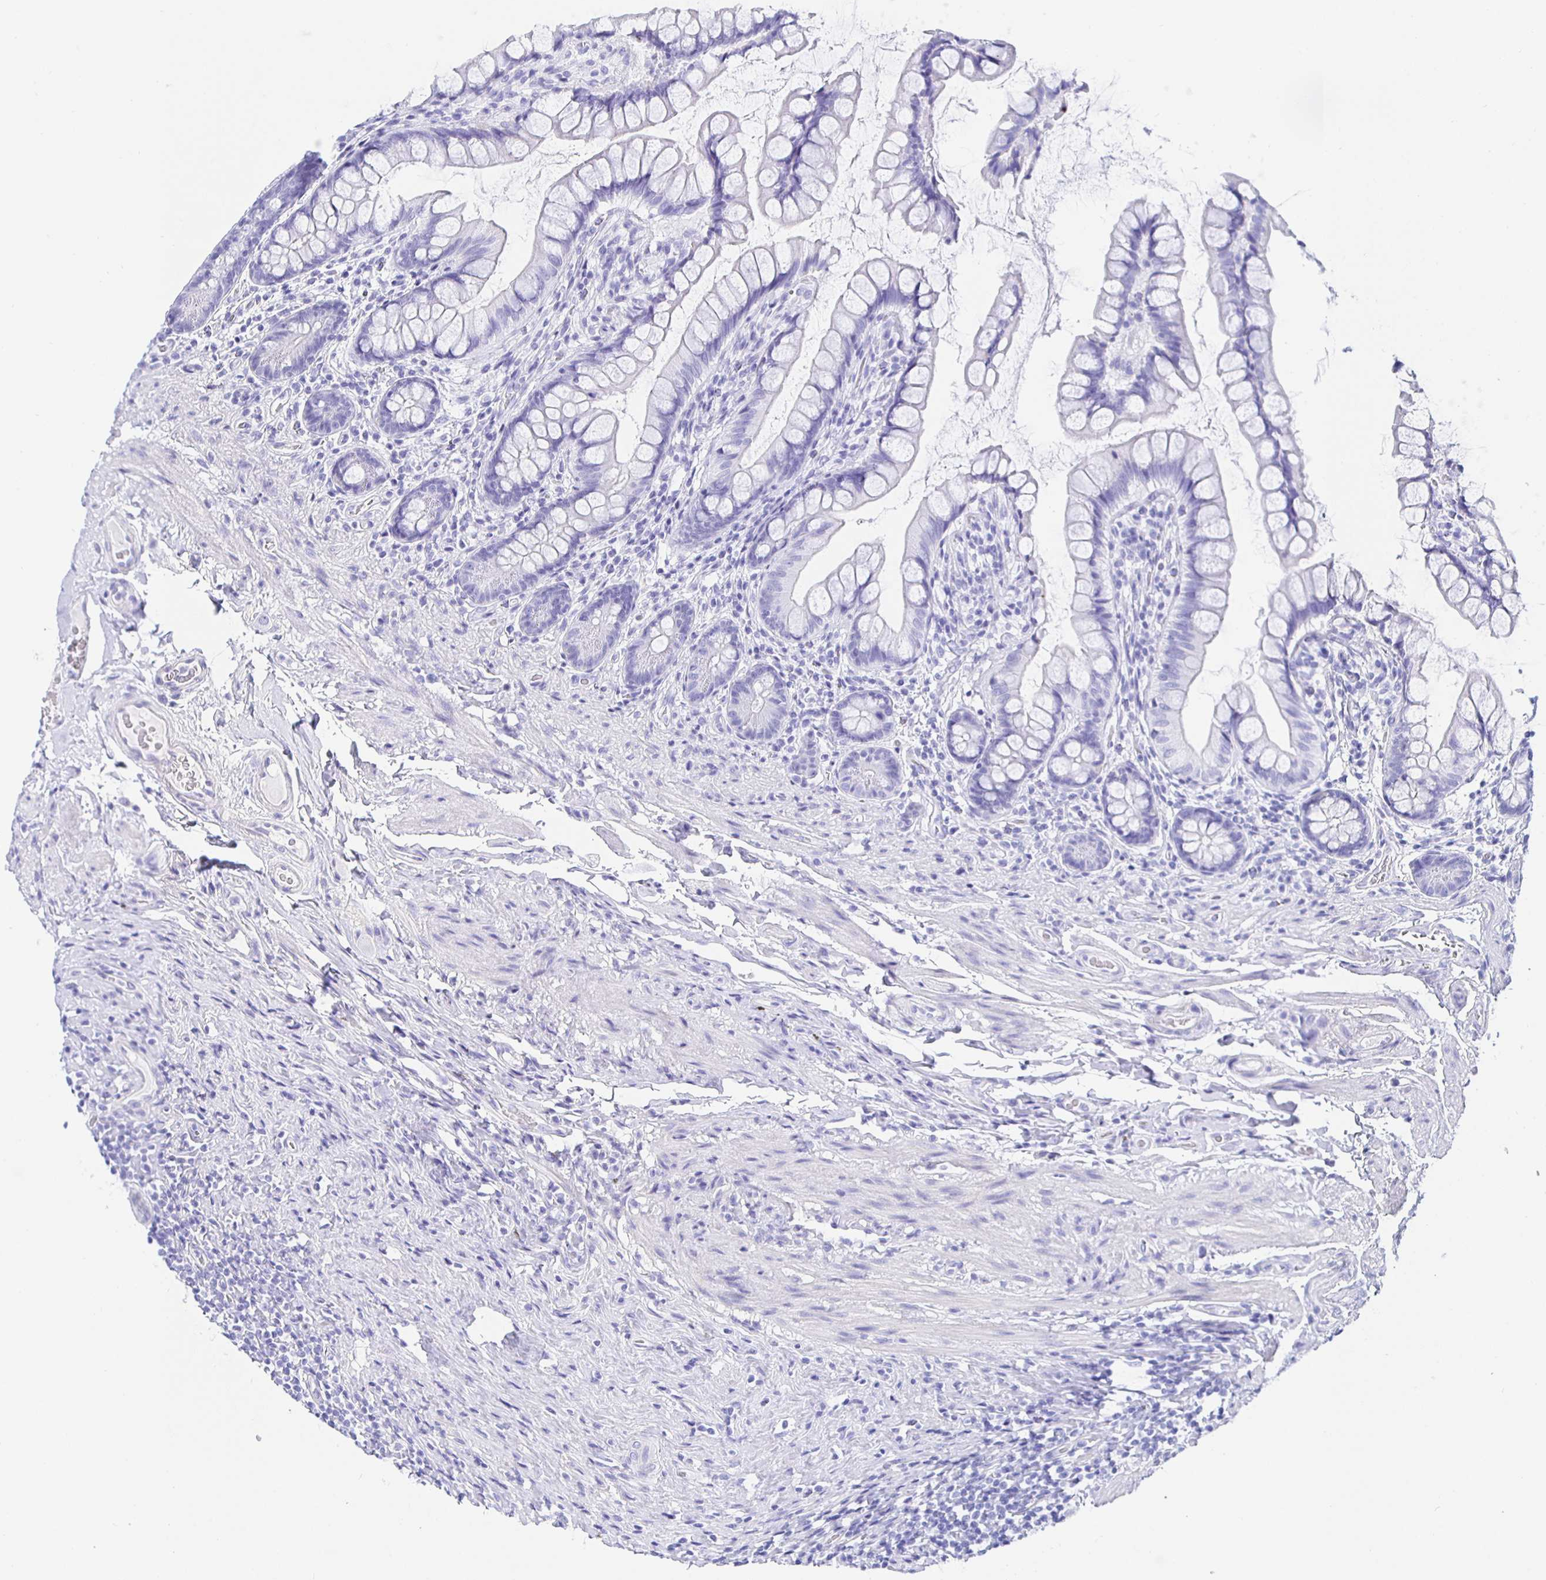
{"staining": {"intensity": "negative", "quantity": "none", "location": "none"}, "tissue": "small intestine", "cell_type": "Glandular cells", "image_type": "normal", "snomed": [{"axis": "morphology", "description": "Normal tissue, NOS"}, {"axis": "topography", "description": "Small intestine"}], "caption": "A micrograph of small intestine stained for a protein exhibits no brown staining in glandular cells. (Immunohistochemistry (ihc), brightfield microscopy, high magnification).", "gene": "HSPA4L", "patient": {"sex": "male", "age": 70}}